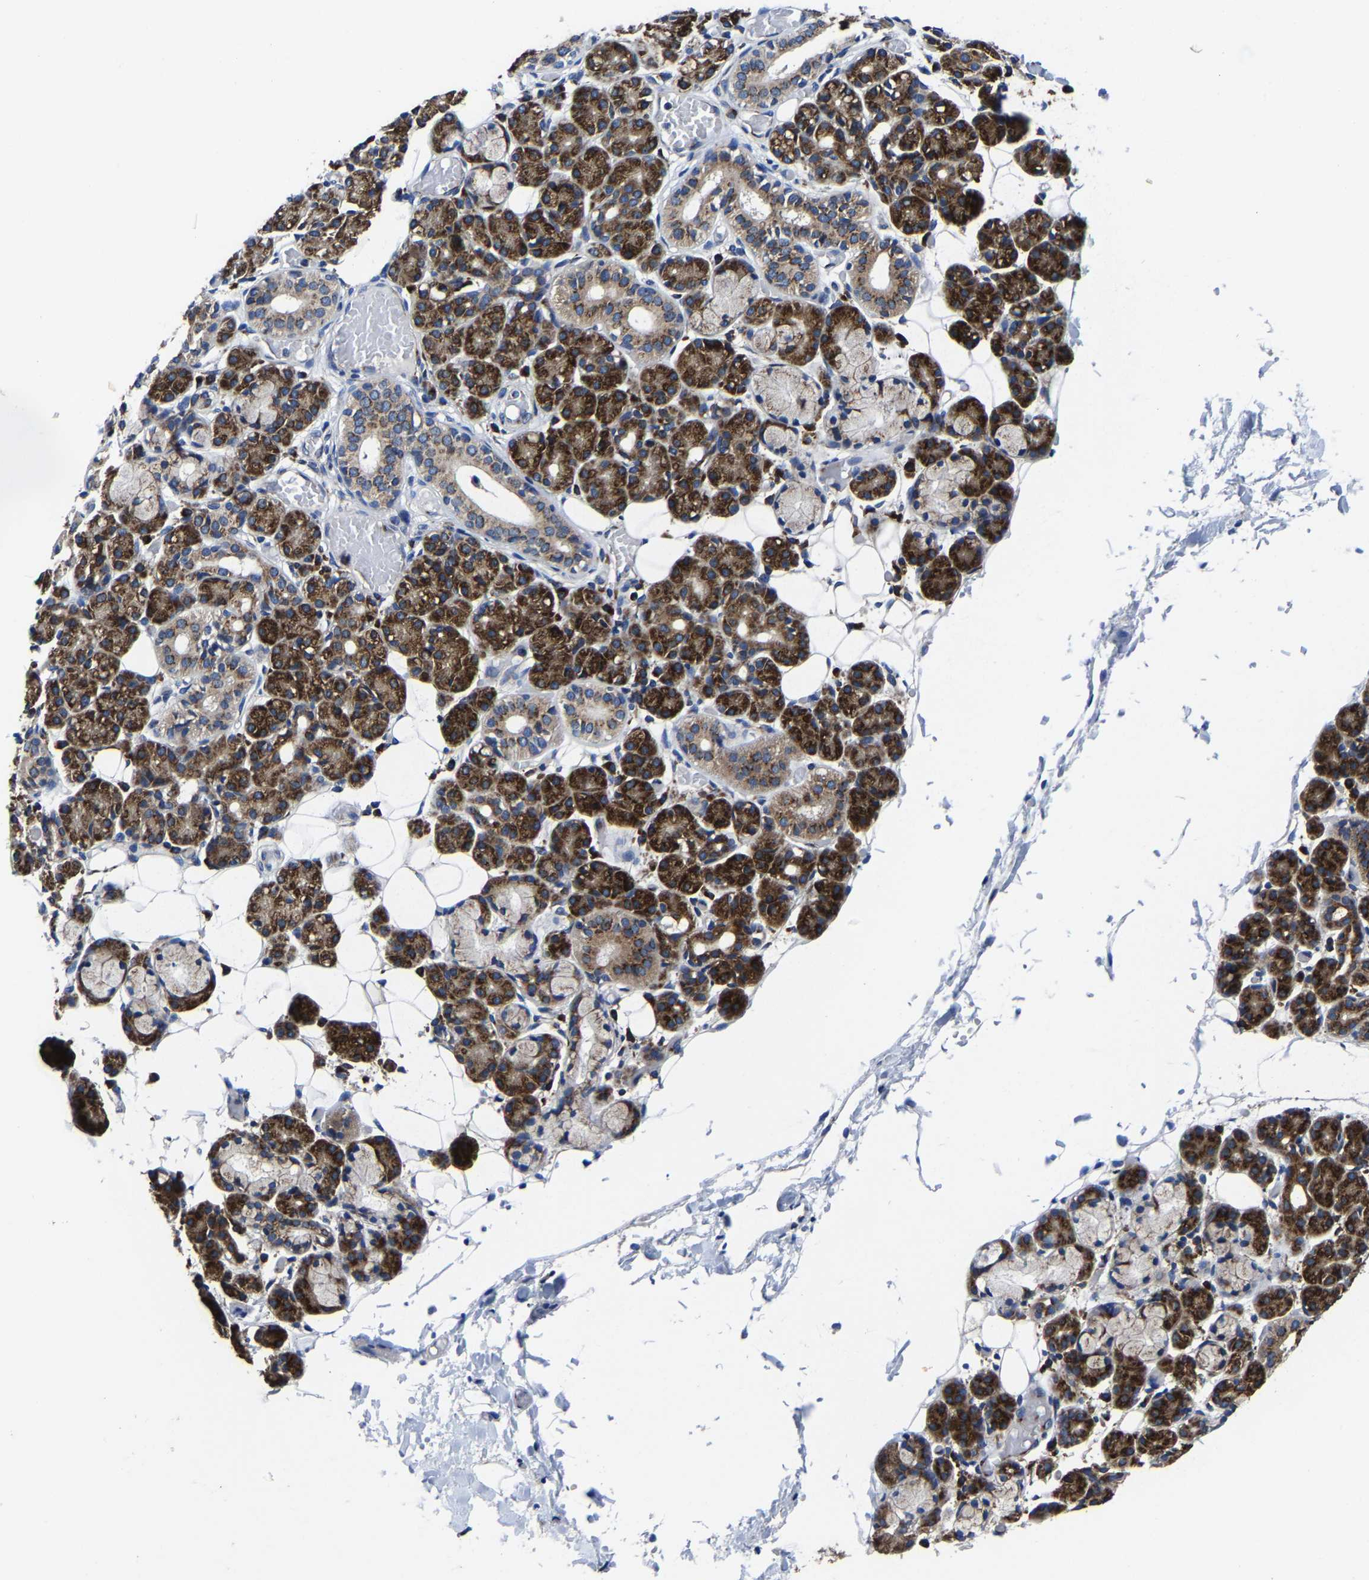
{"staining": {"intensity": "strong", "quantity": ">75%", "location": "cytoplasmic/membranous"}, "tissue": "salivary gland", "cell_type": "Glandular cells", "image_type": "normal", "snomed": [{"axis": "morphology", "description": "Normal tissue, NOS"}, {"axis": "topography", "description": "Salivary gland"}], "caption": "IHC histopathology image of normal salivary gland: salivary gland stained using immunohistochemistry reveals high levels of strong protein expression localized specifically in the cytoplasmic/membranous of glandular cells, appearing as a cytoplasmic/membranous brown color.", "gene": "EBAG9", "patient": {"sex": "male", "age": 63}}